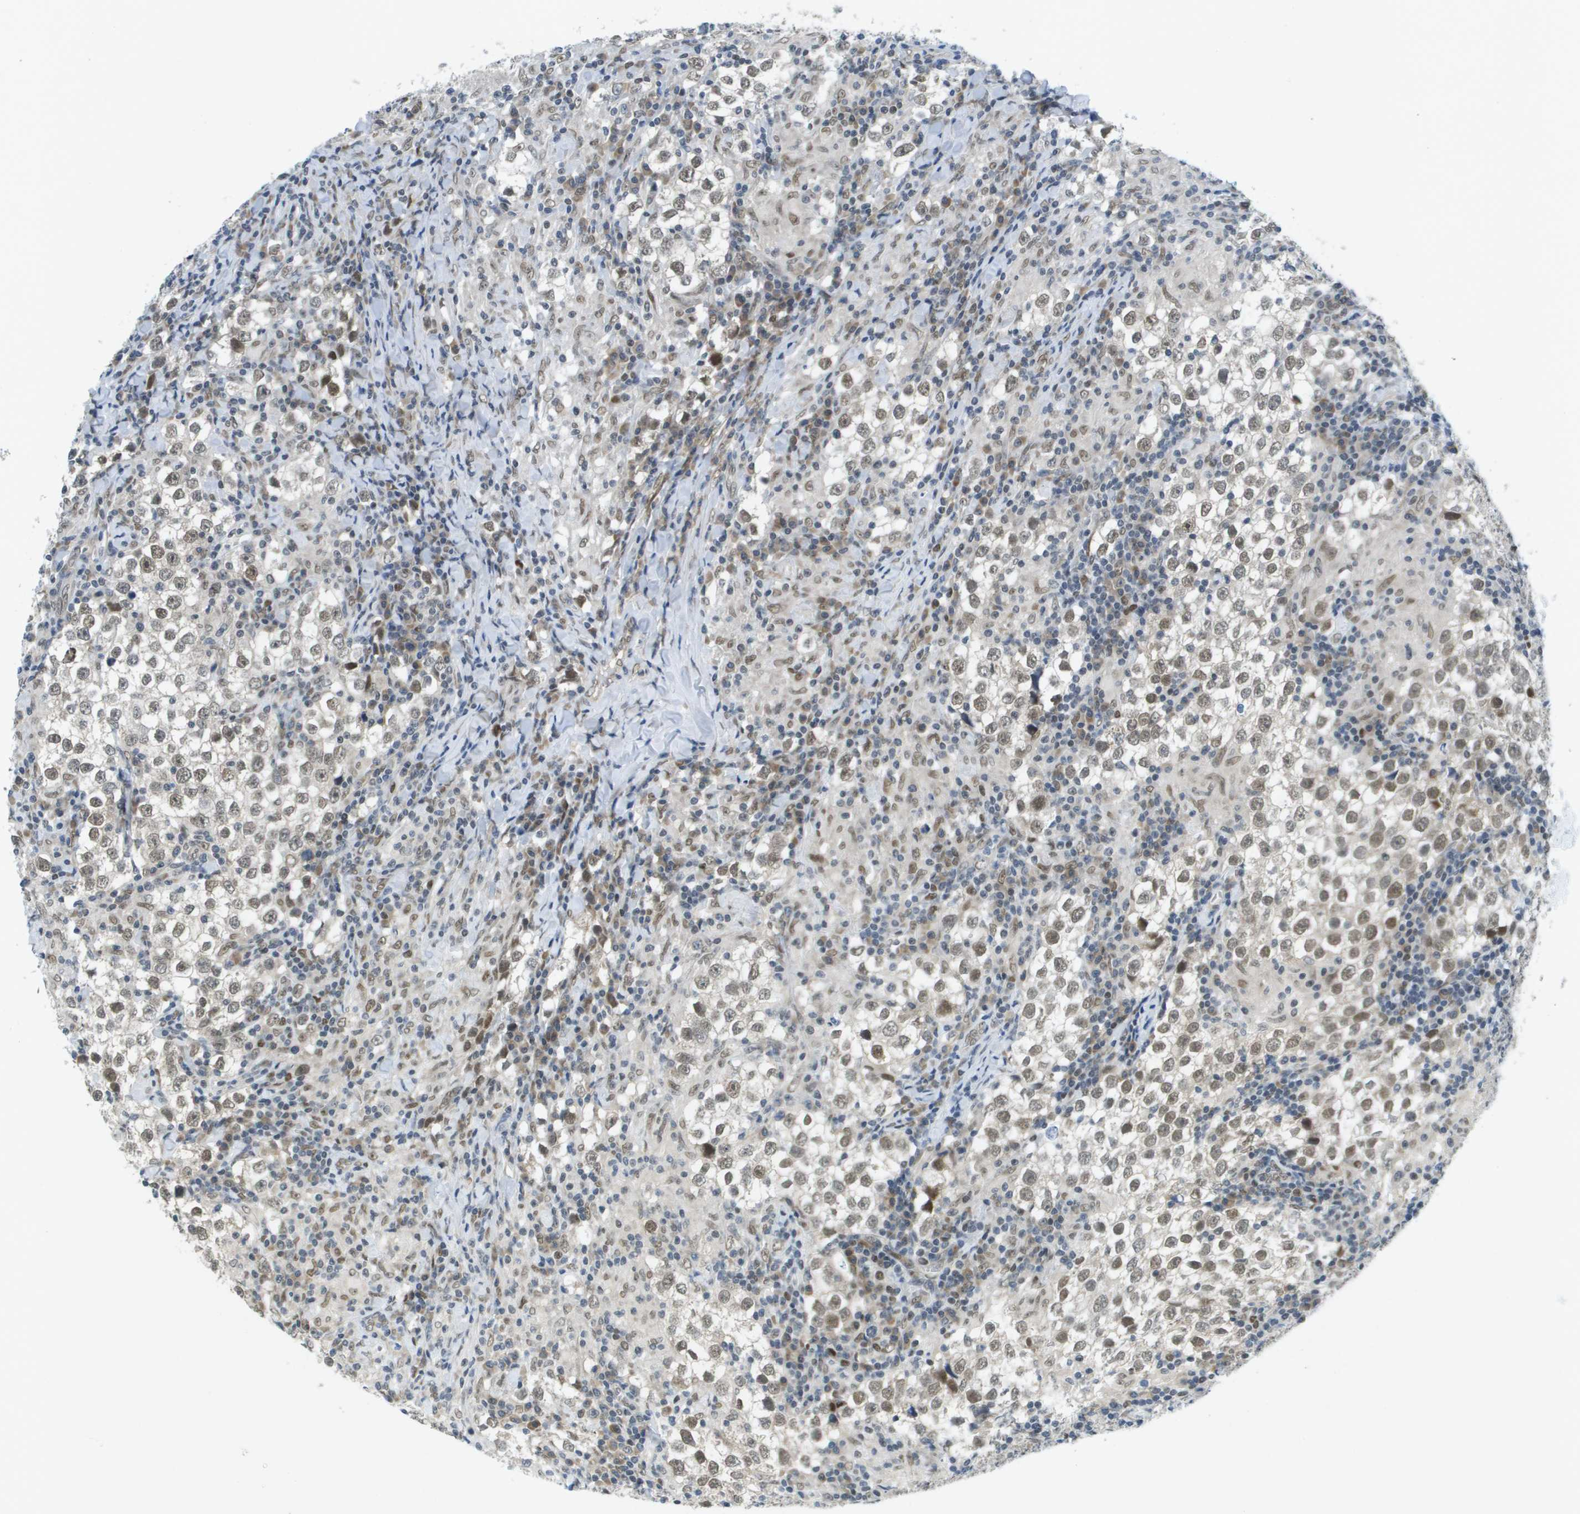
{"staining": {"intensity": "moderate", "quantity": ">75%", "location": "nuclear"}, "tissue": "testis cancer", "cell_type": "Tumor cells", "image_type": "cancer", "snomed": [{"axis": "morphology", "description": "Seminoma, NOS"}, {"axis": "morphology", "description": "Carcinoma, Embryonal, NOS"}, {"axis": "topography", "description": "Testis"}], "caption": "Human testis cancer stained with a protein marker reveals moderate staining in tumor cells.", "gene": "ARID1B", "patient": {"sex": "male", "age": 36}}